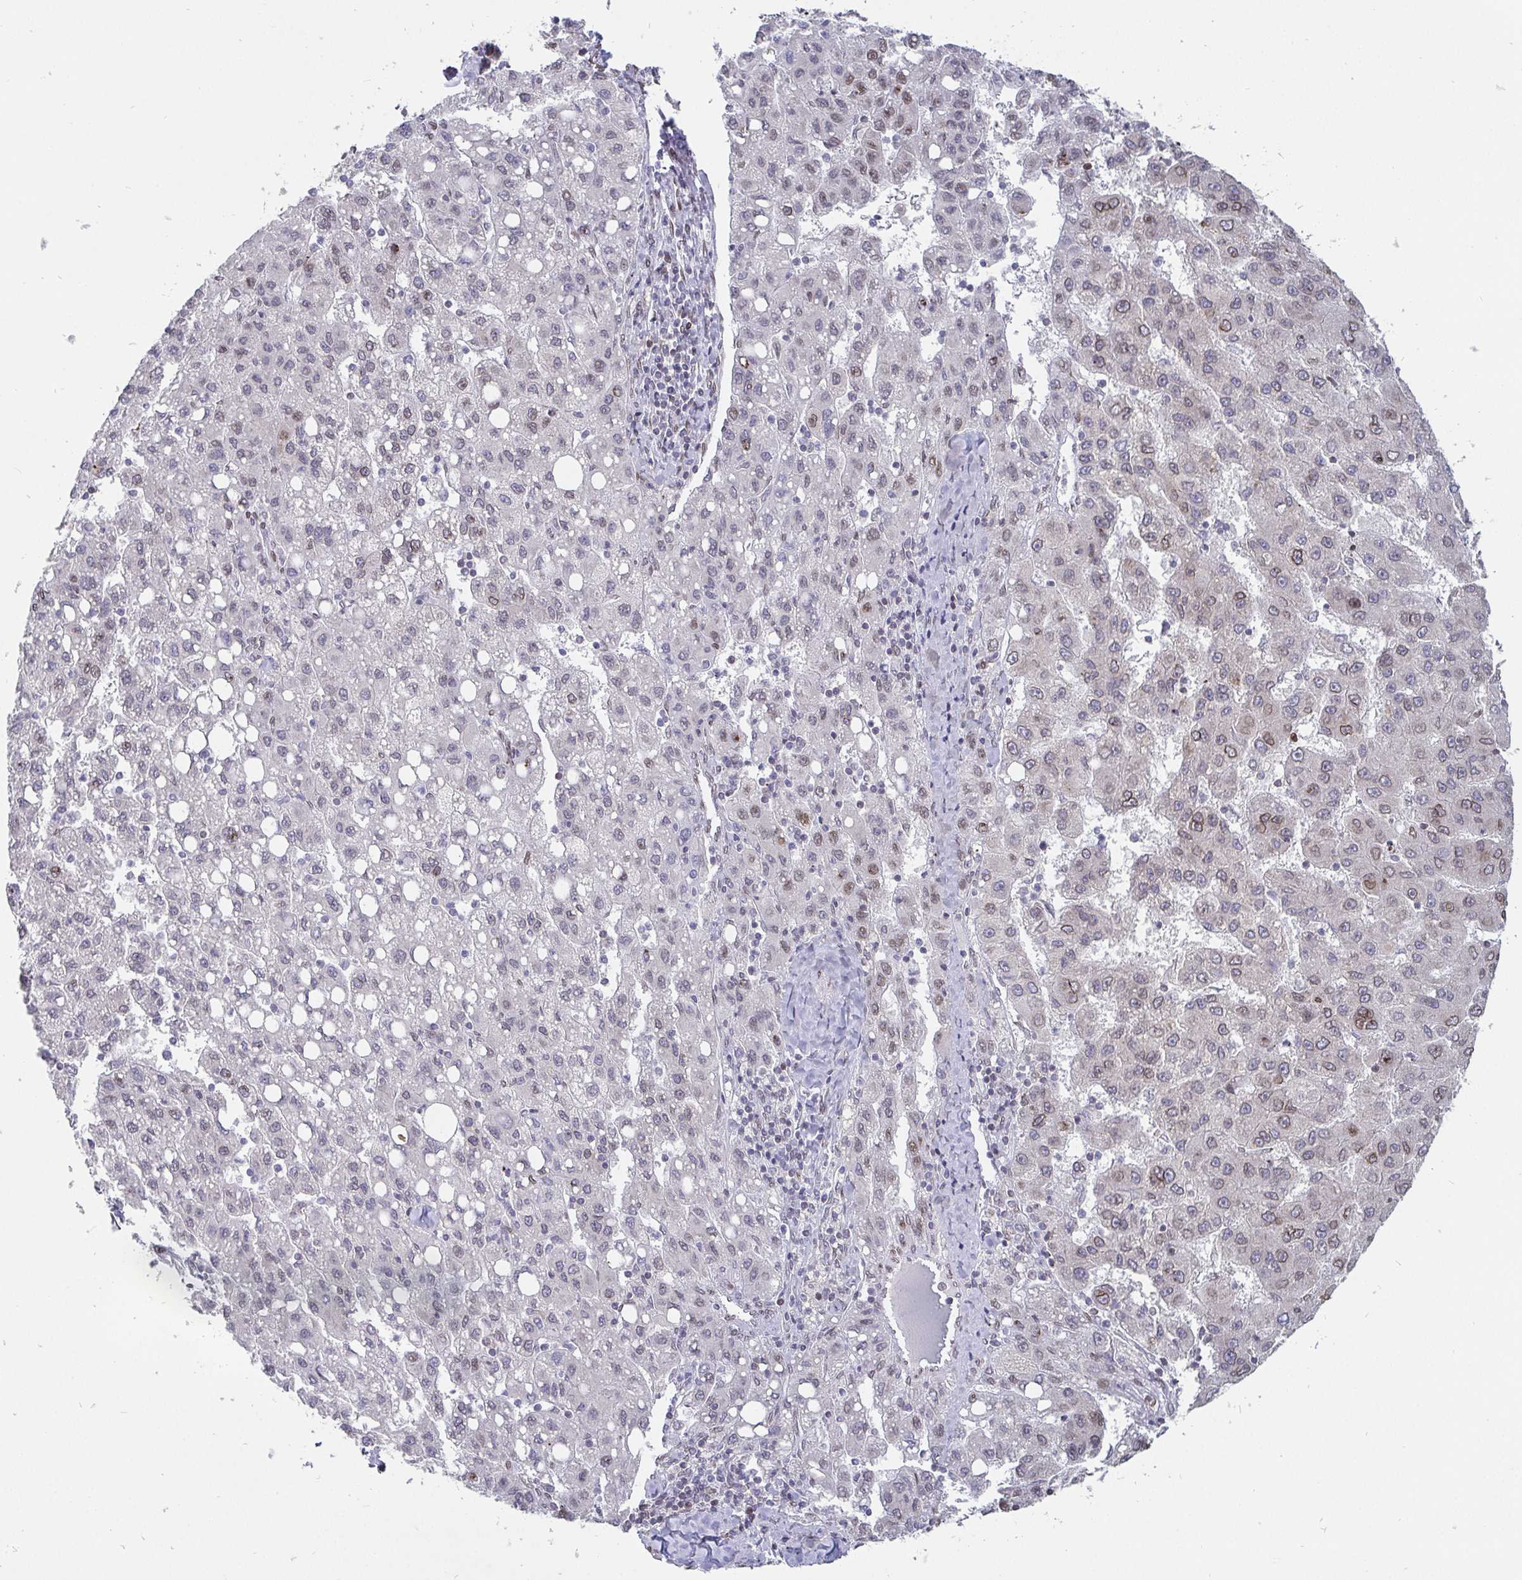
{"staining": {"intensity": "weak", "quantity": "<25%", "location": "cytoplasmic/membranous,nuclear"}, "tissue": "liver cancer", "cell_type": "Tumor cells", "image_type": "cancer", "snomed": [{"axis": "morphology", "description": "Carcinoma, Hepatocellular, NOS"}, {"axis": "topography", "description": "Liver"}], "caption": "Immunohistochemistry (IHC) histopathology image of neoplastic tissue: human liver hepatocellular carcinoma stained with DAB (3,3'-diaminobenzidine) shows no significant protein expression in tumor cells.", "gene": "EMD", "patient": {"sex": "female", "age": 82}}